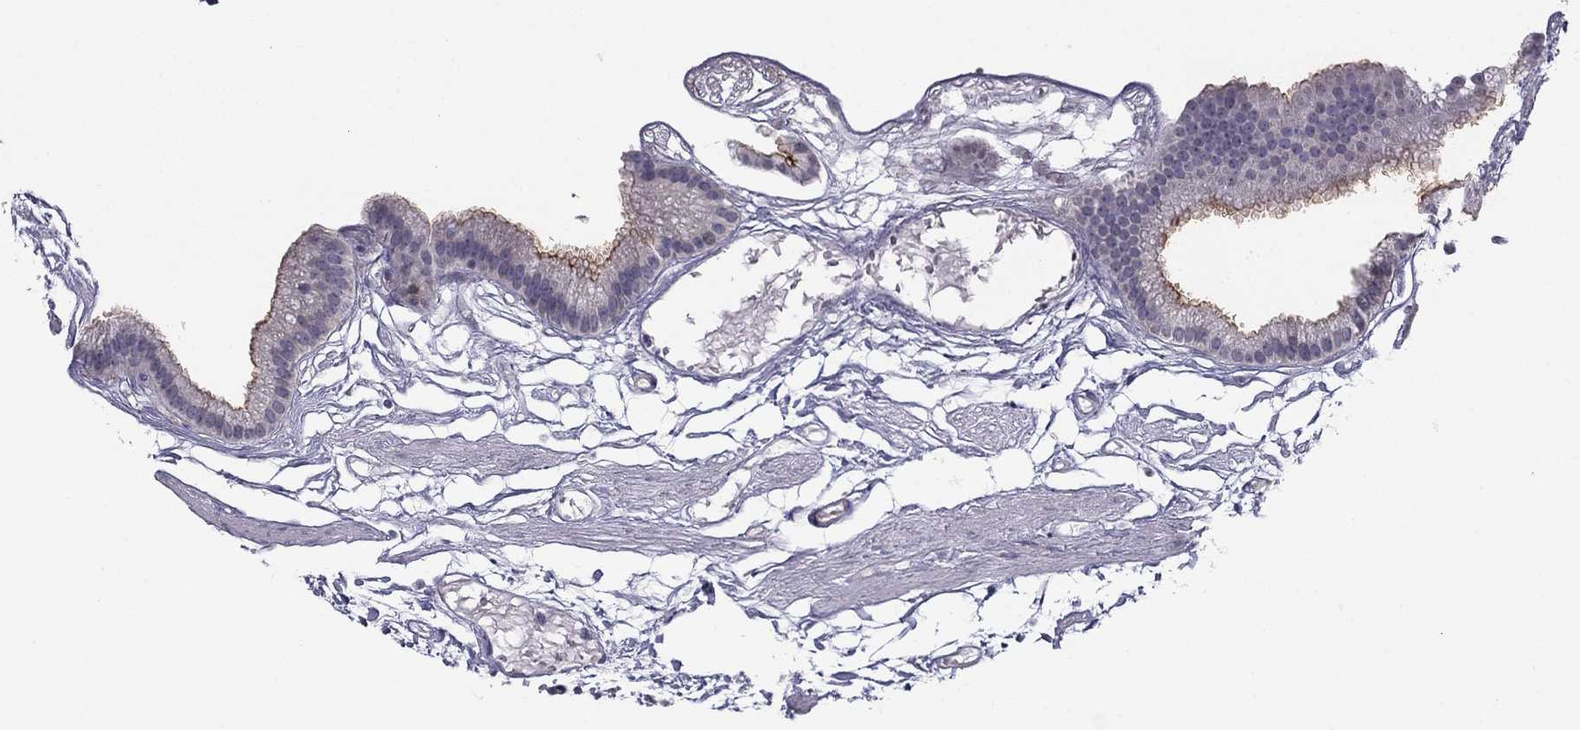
{"staining": {"intensity": "negative", "quantity": "none", "location": "none"}, "tissue": "gallbladder", "cell_type": "Glandular cells", "image_type": "normal", "snomed": [{"axis": "morphology", "description": "Normal tissue, NOS"}, {"axis": "topography", "description": "Gallbladder"}], "caption": "This is a histopathology image of IHC staining of unremarkable gallbladder, which shows no expression in glandular cells.", "gene": "ANKS4B", "patient": {"sex": "female", "age": 45}}